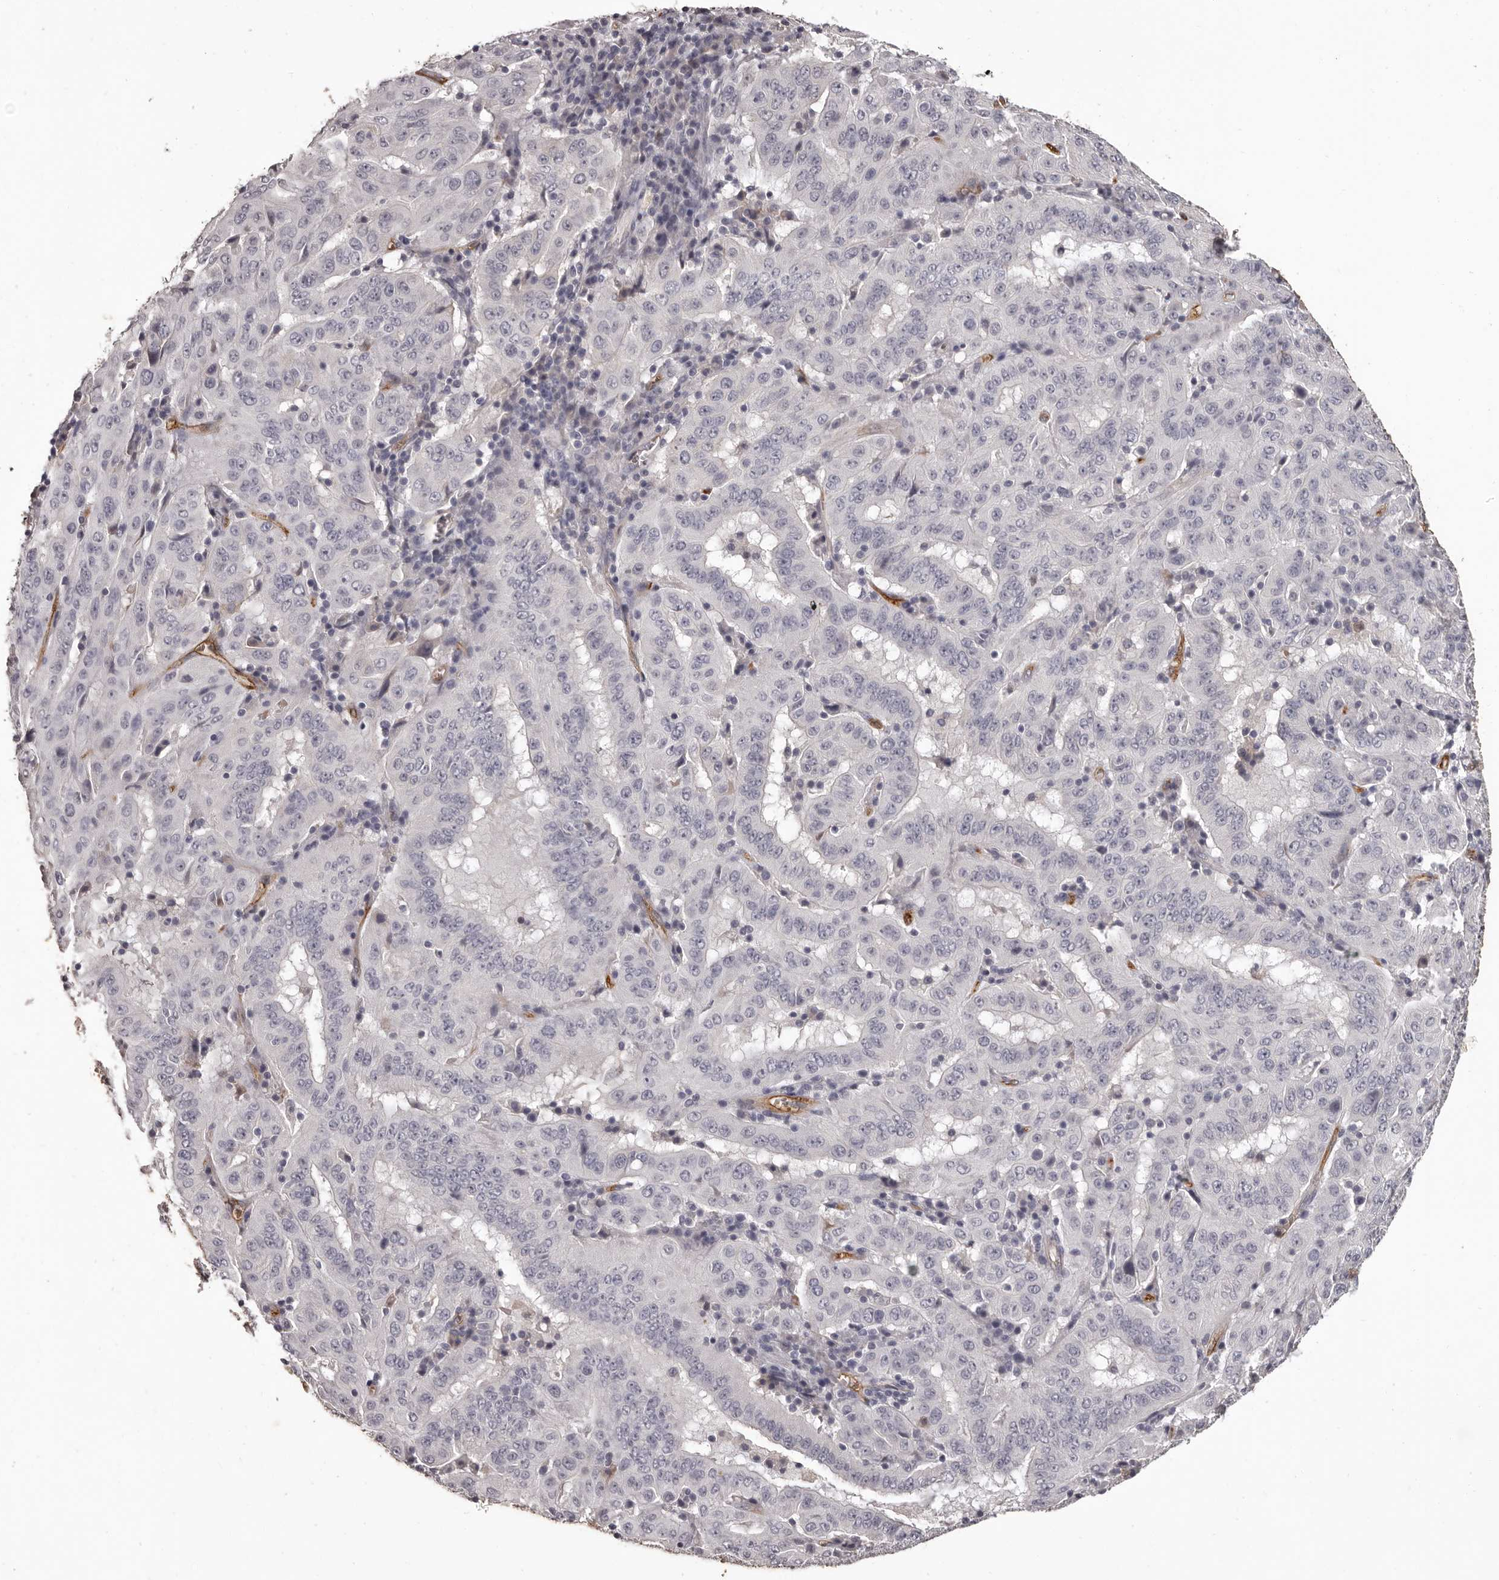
{"staining": {"intensity": "negative", "quantity": "none", "location": "none"}, "tissue": "pancreatic cancer", "cell_type": "Tumor cells", "image_type": "cancer", "snomed": [{"axis": "morphology", "description": "Adenocarcinoma, NOS"}, {"axis": "topography", "description": "Pancreas"}], "caption": "This image is of pancreatic adenocarcinoma stained with IHC to label a protein in brown with the nuclei are counter-stained blue. There is no positivity in tumor cells. The staining was performed using DAB to visualize the protein expression in brown, while the nuclei were stained in blue with hematoxylin (Magnification: 20x).", "gene": "GPR78", "patient": {"sex": "male", "age": 63}}